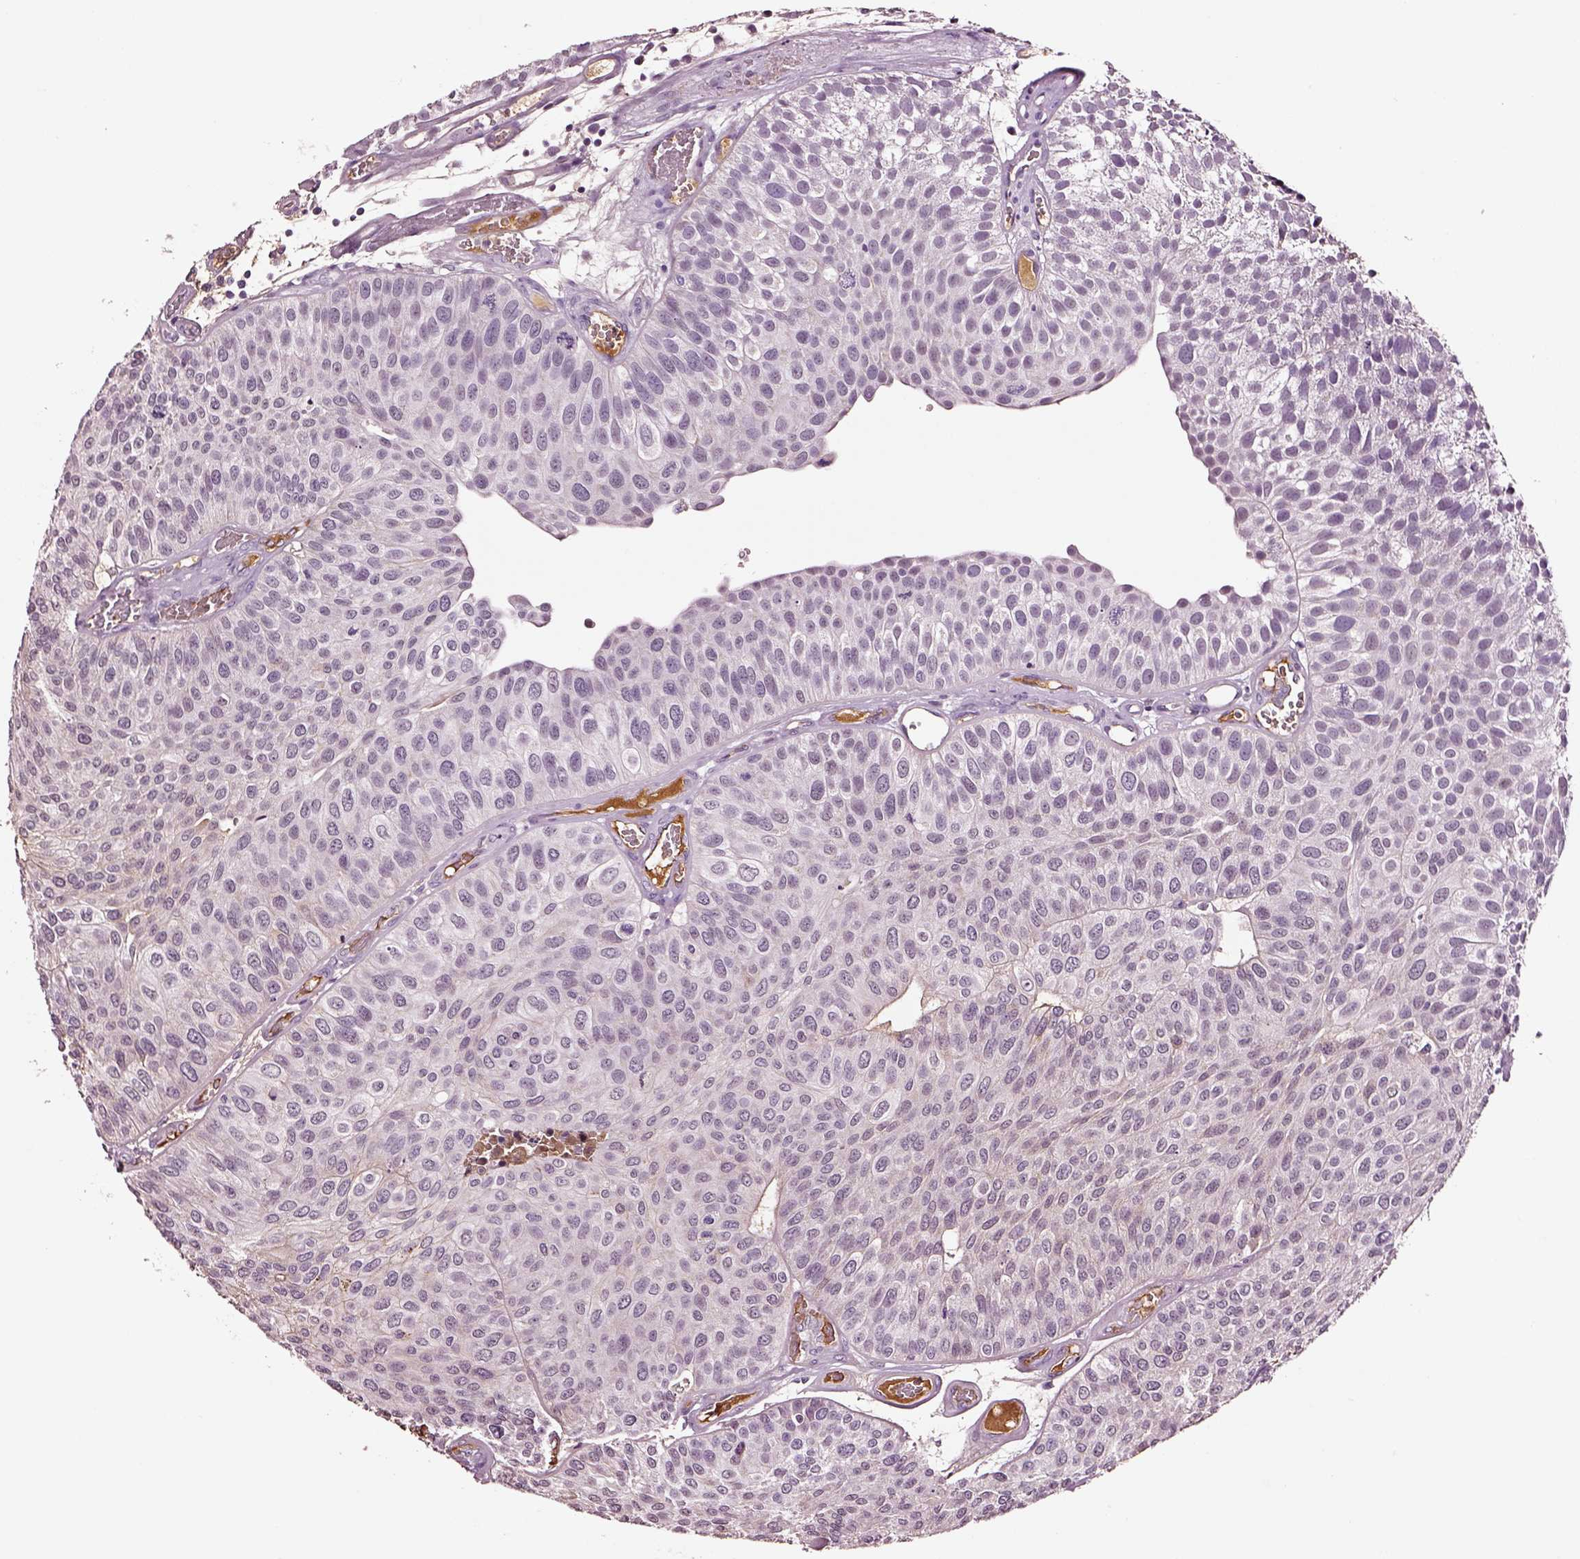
{"staining": {"intensity": "negative", "quantity": "none", "location": "none"}, "tissue": "urothelial cancer", "cell_type": "Tumor cells", "image_type": "cancer", "snomed": [{"axis": "morphology", "description": "Urothelial carcinoma, Low grade"}, {"axis": "topography", "description": "Urinary bladder"}], "caption": "DAB immunohistochemical staining of human urothelial carcinoma (low-grade) exhibits no significant expression in tumor cells. Brightfield microscopy of immunohistochemistry (IHC) stained with DAB (3,3'-diaminobenzidine) (brown) and hematoxylin (blue), captured at high magnification.", "gene": "TF", "patient": {"sex": "female", "age": 87}}